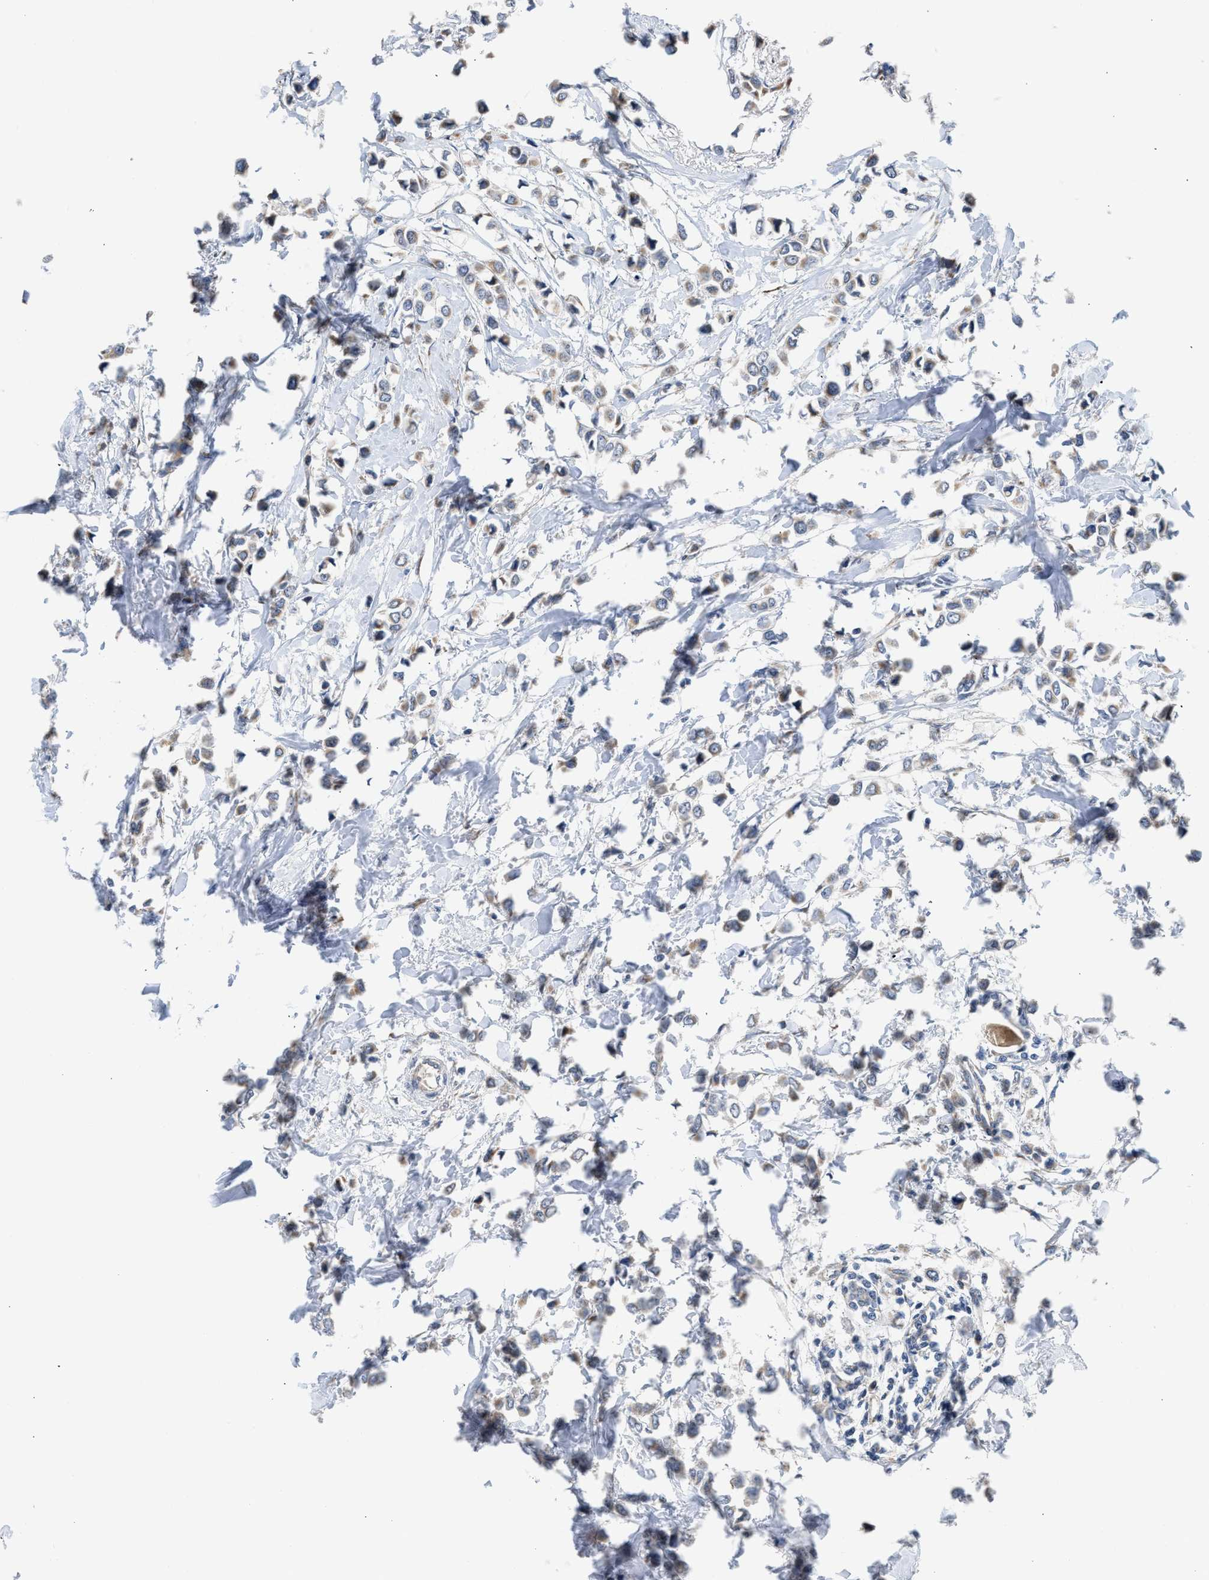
{"staining": {"intensity": "weak", "quantity": ">75%", "location": "cytoplasmic/membranous"}, "tissue": "breast cancer", "cell_type": "Tumor cells", "image_type": "cancer", "snomed": [{"axis": "morphology", "description": "Lobular carcinoma"}, {"axis": "topography", "description": "Breast"}], "caption": "High-magnification brightfield microscopy of breast cancer stained with DAB (brown) and counterstained with hematoxylin (blue). tumor cells exhibit weak cytoplasmic/membranous positivity is present in approximately>75% of cells.", "gene": "PIM1", "patient": {"sex": "female", "age": 51}}